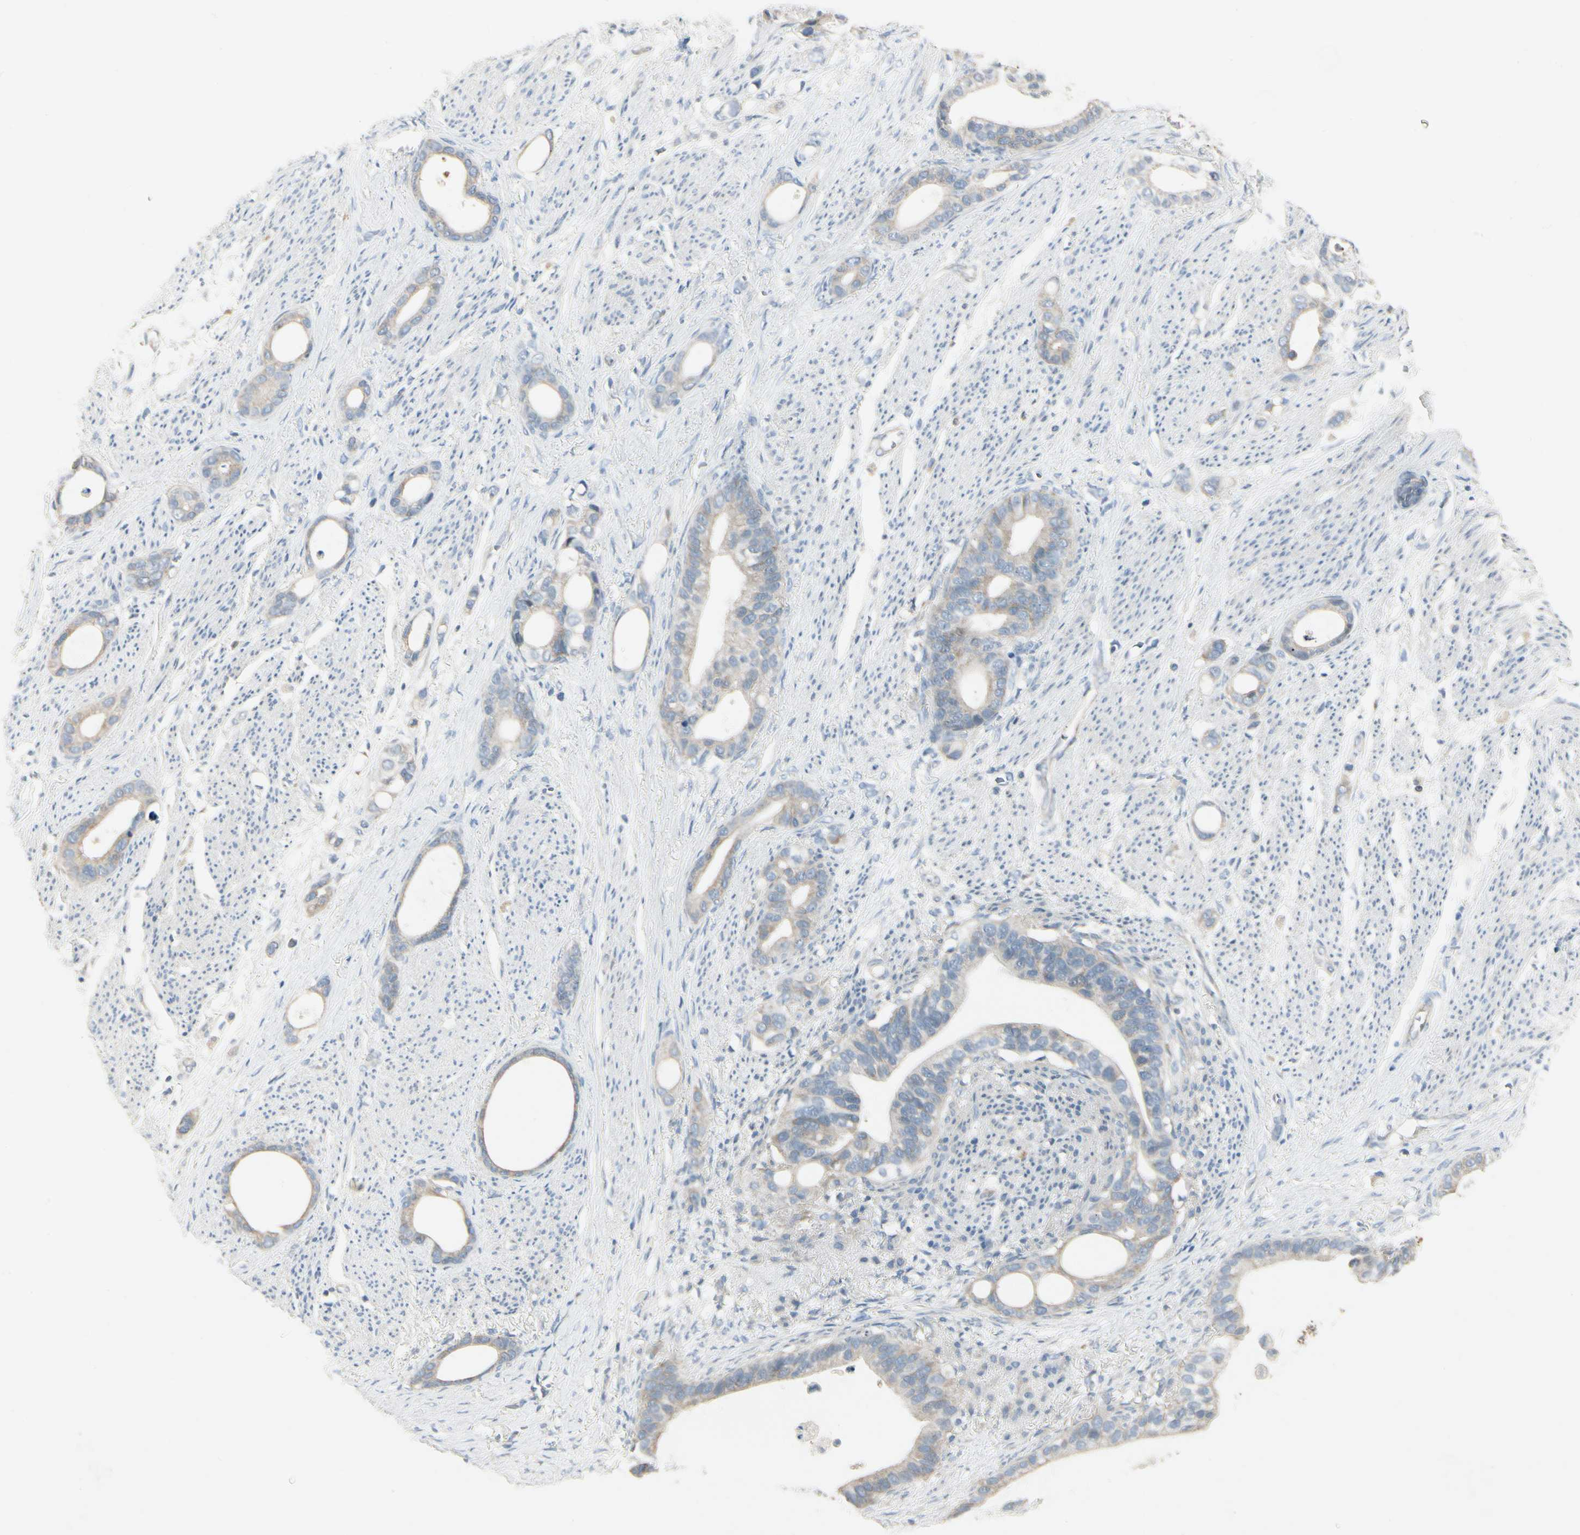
{"staining": {"intensity": "weak", "quantity": "25%-75%", "location": "cytoplasmic/membranous"}, "tissue": "stomach cancer", "cell_type": "Tumor cells", "image_type": "cancer", "snomed": [{"axis": "morphology", "description": "Adenocarcinoma, NOS"}, {"axis": "topography", "description": "Stomach"}], "caption": "There is low levels of weak cytoplasmic/membranous positivity in tumor cells of stomach adenocarcinoma, as demonstrated by immunohistochemical staining (brown color).", "gene": "SPINK4", "patient": {"sex": "female", "age": 75}}